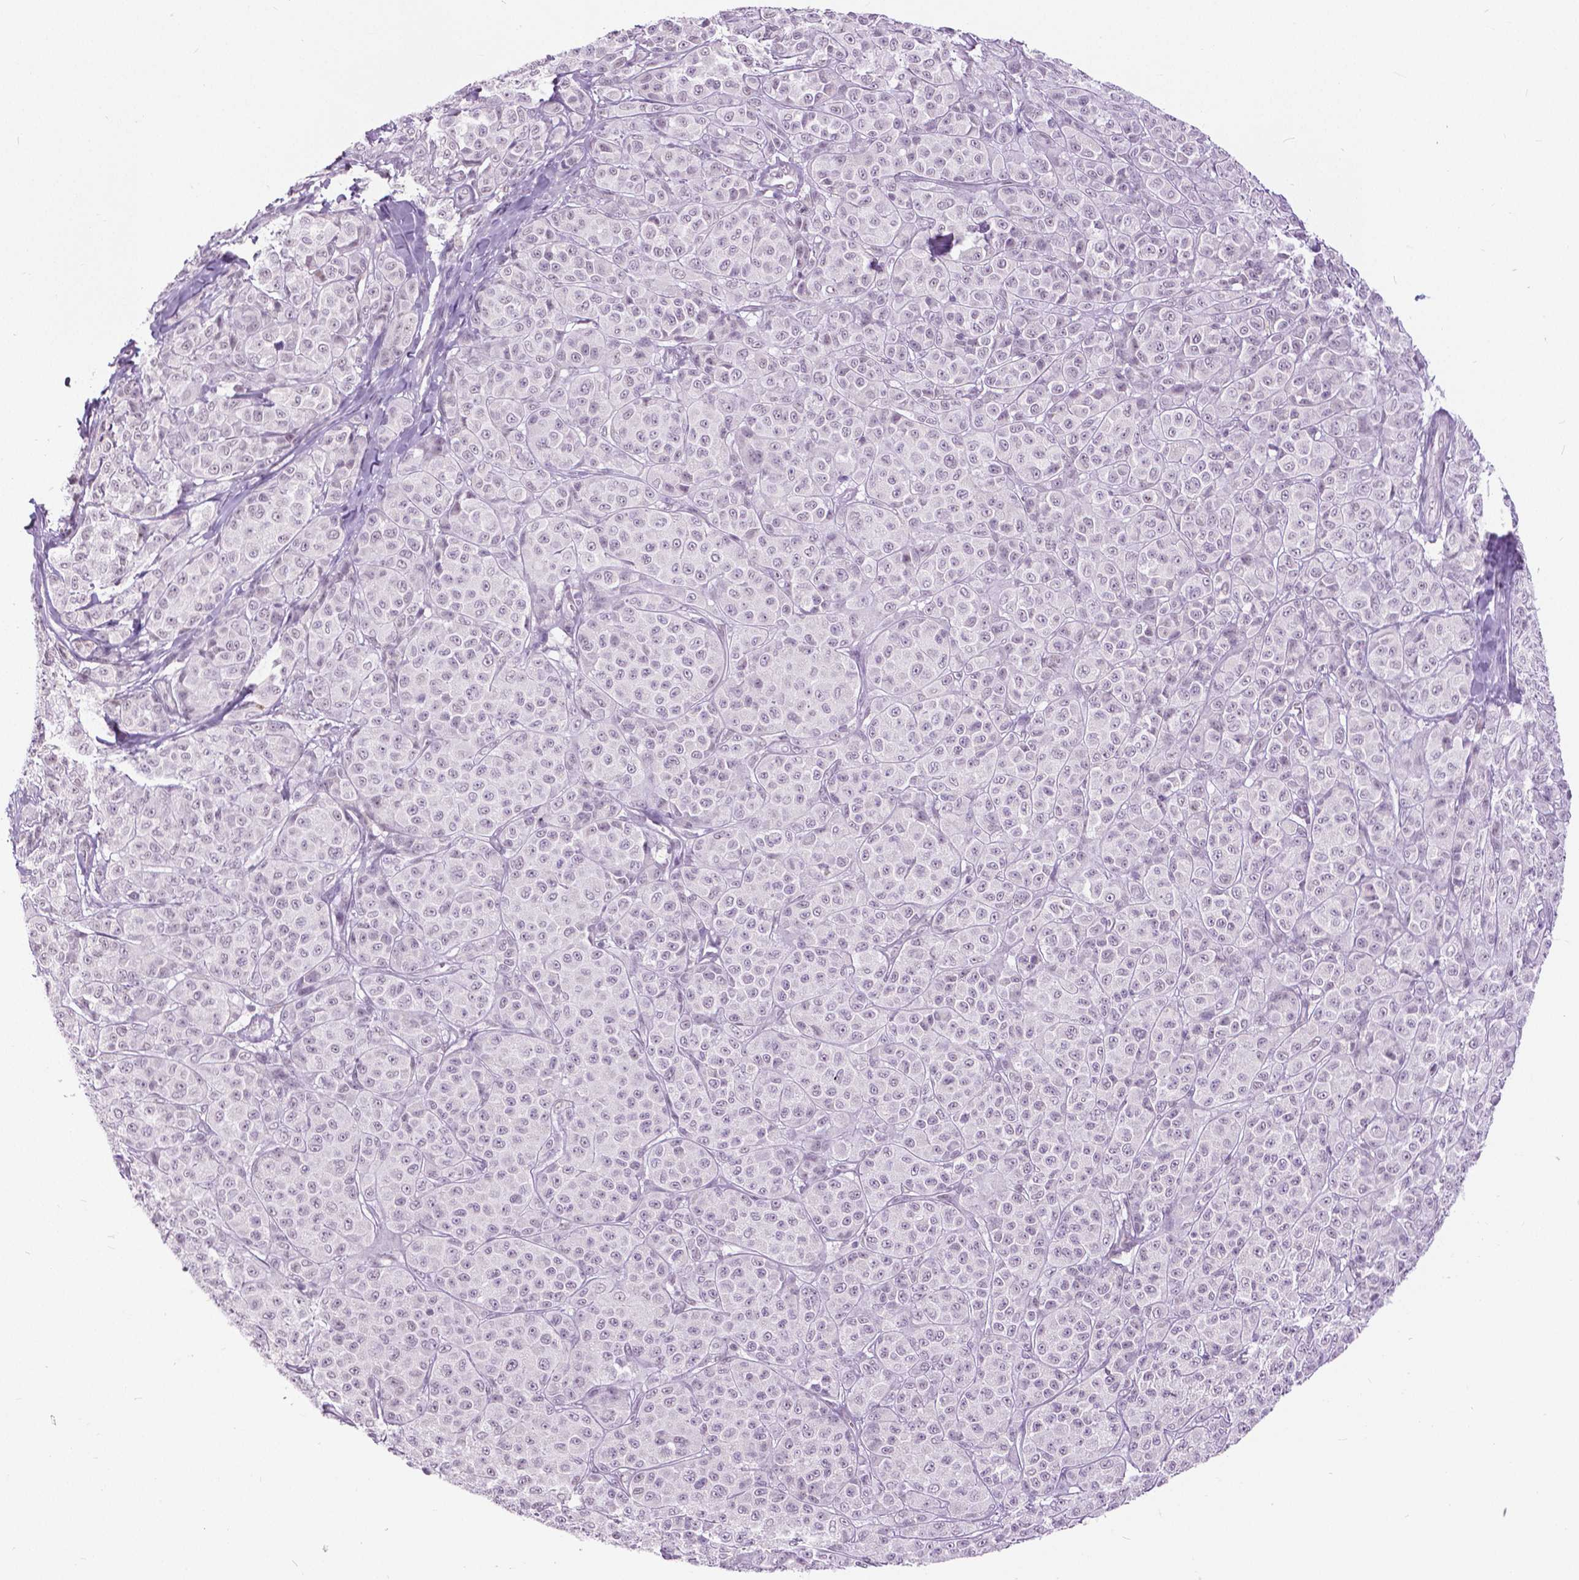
{"staining": {"intensity": "negative", "quantity": "none", "location": "none"}, "tissue": "melanoma", "cell_type": "Tumor cells", "image_type": "cancer", "snomed": [{"axis": "morphology", "description": "Malignant melanoma, NOS"}, {"axis": "topography", "description": "Skin"}], "caption": "Immunohistochemistry (IHC) of malignant melanoma displays no positivity in tumor cells.", "gene": "MYOM1", "patient": {"sex": "male", "age": 89}}